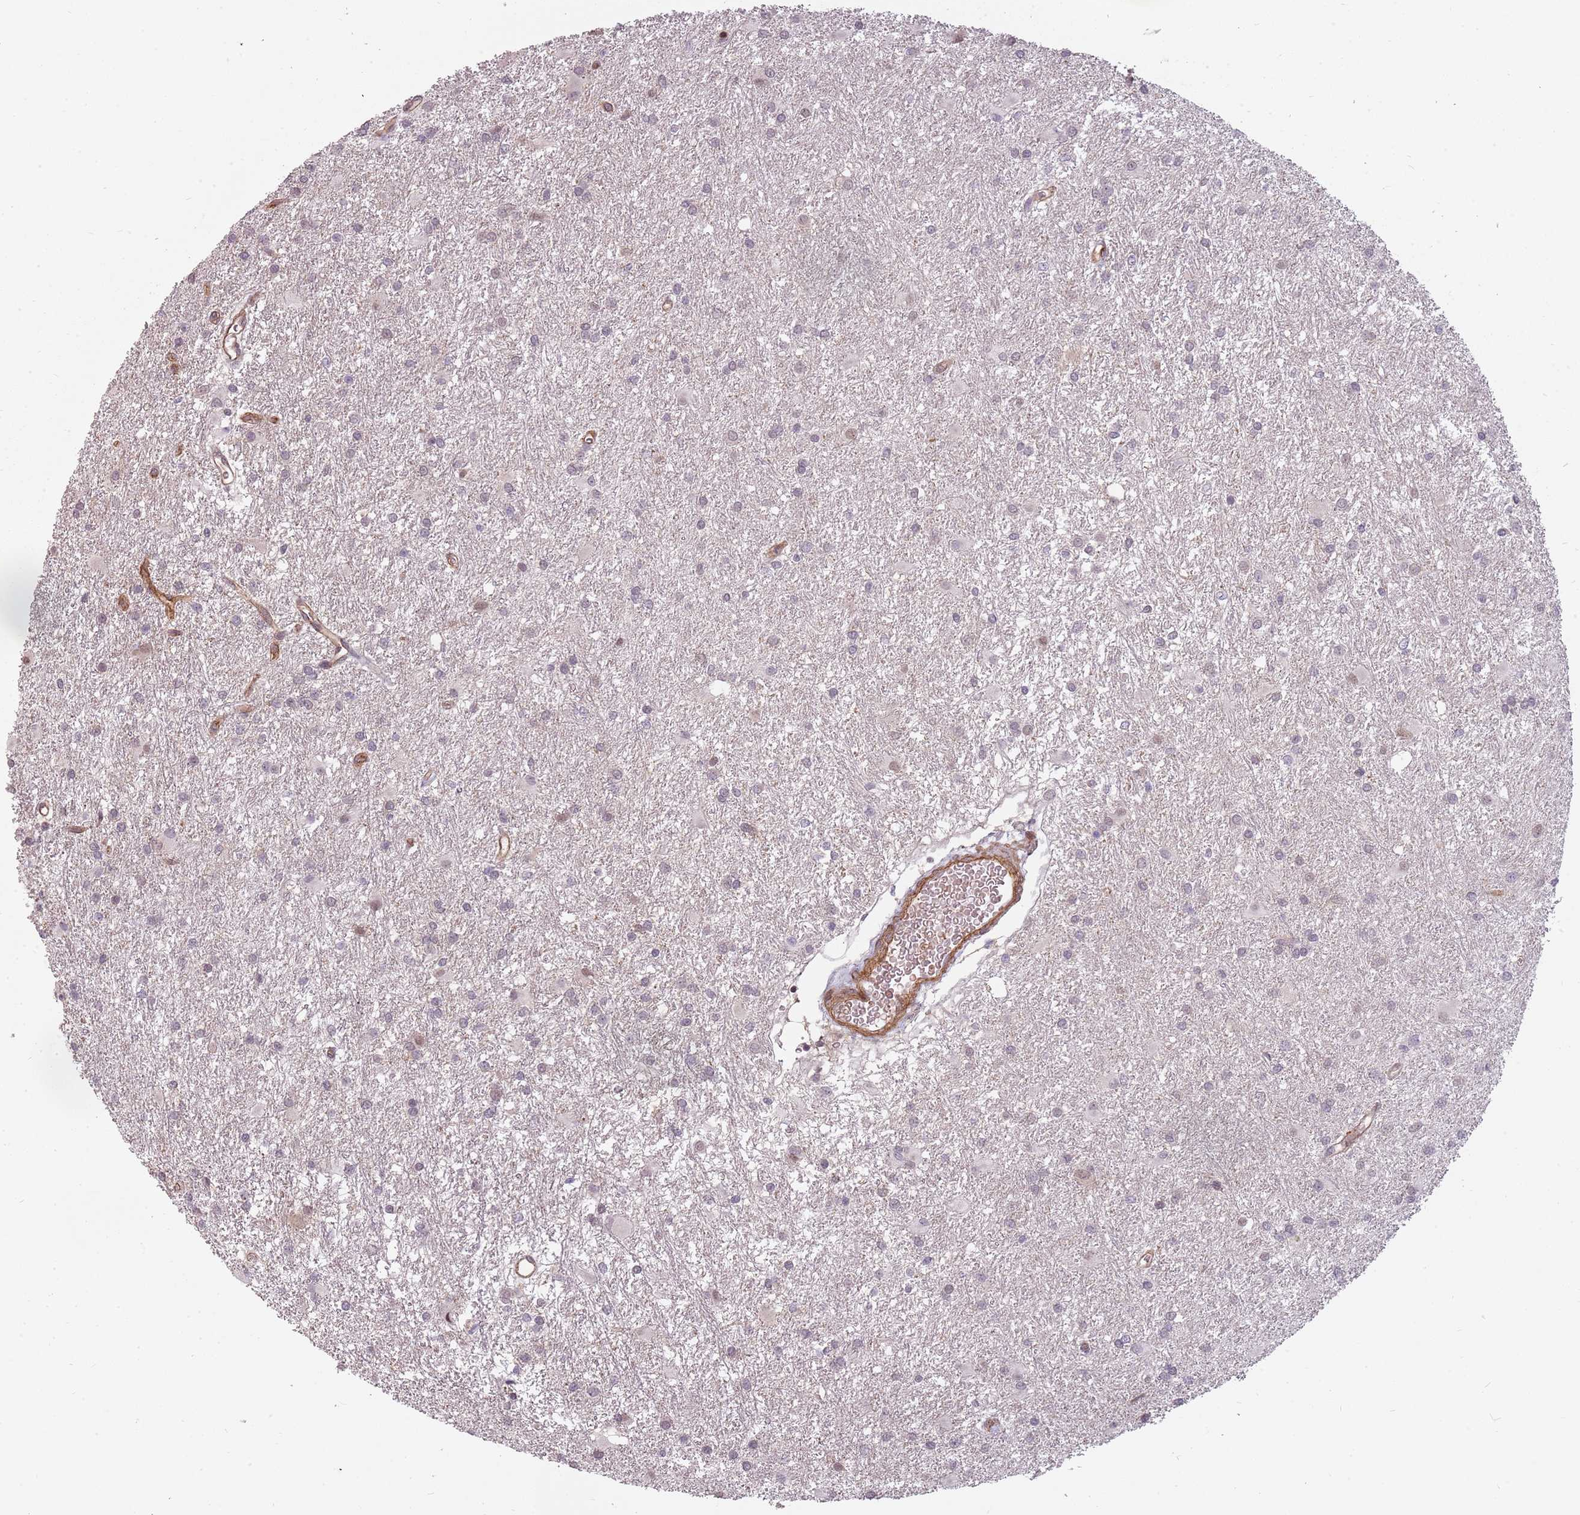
{"staining": {"intensity": "negative", "quantity": "none", "location": "none"}, "tissue": "glioma", "cell_type": "Tumor cells", "image_type": "cancer", "snomed": [{"axis": "morphology", "description": "Glioma, malignant, High grade"}, {"axis": "topography", "description": "Brain"}], "caption": "Tumor cells are negative for protein expression in human malignant glioma (high-grade).", "gene": "PPP1R14C", "patient": {"sex": "female", "age": 50}}